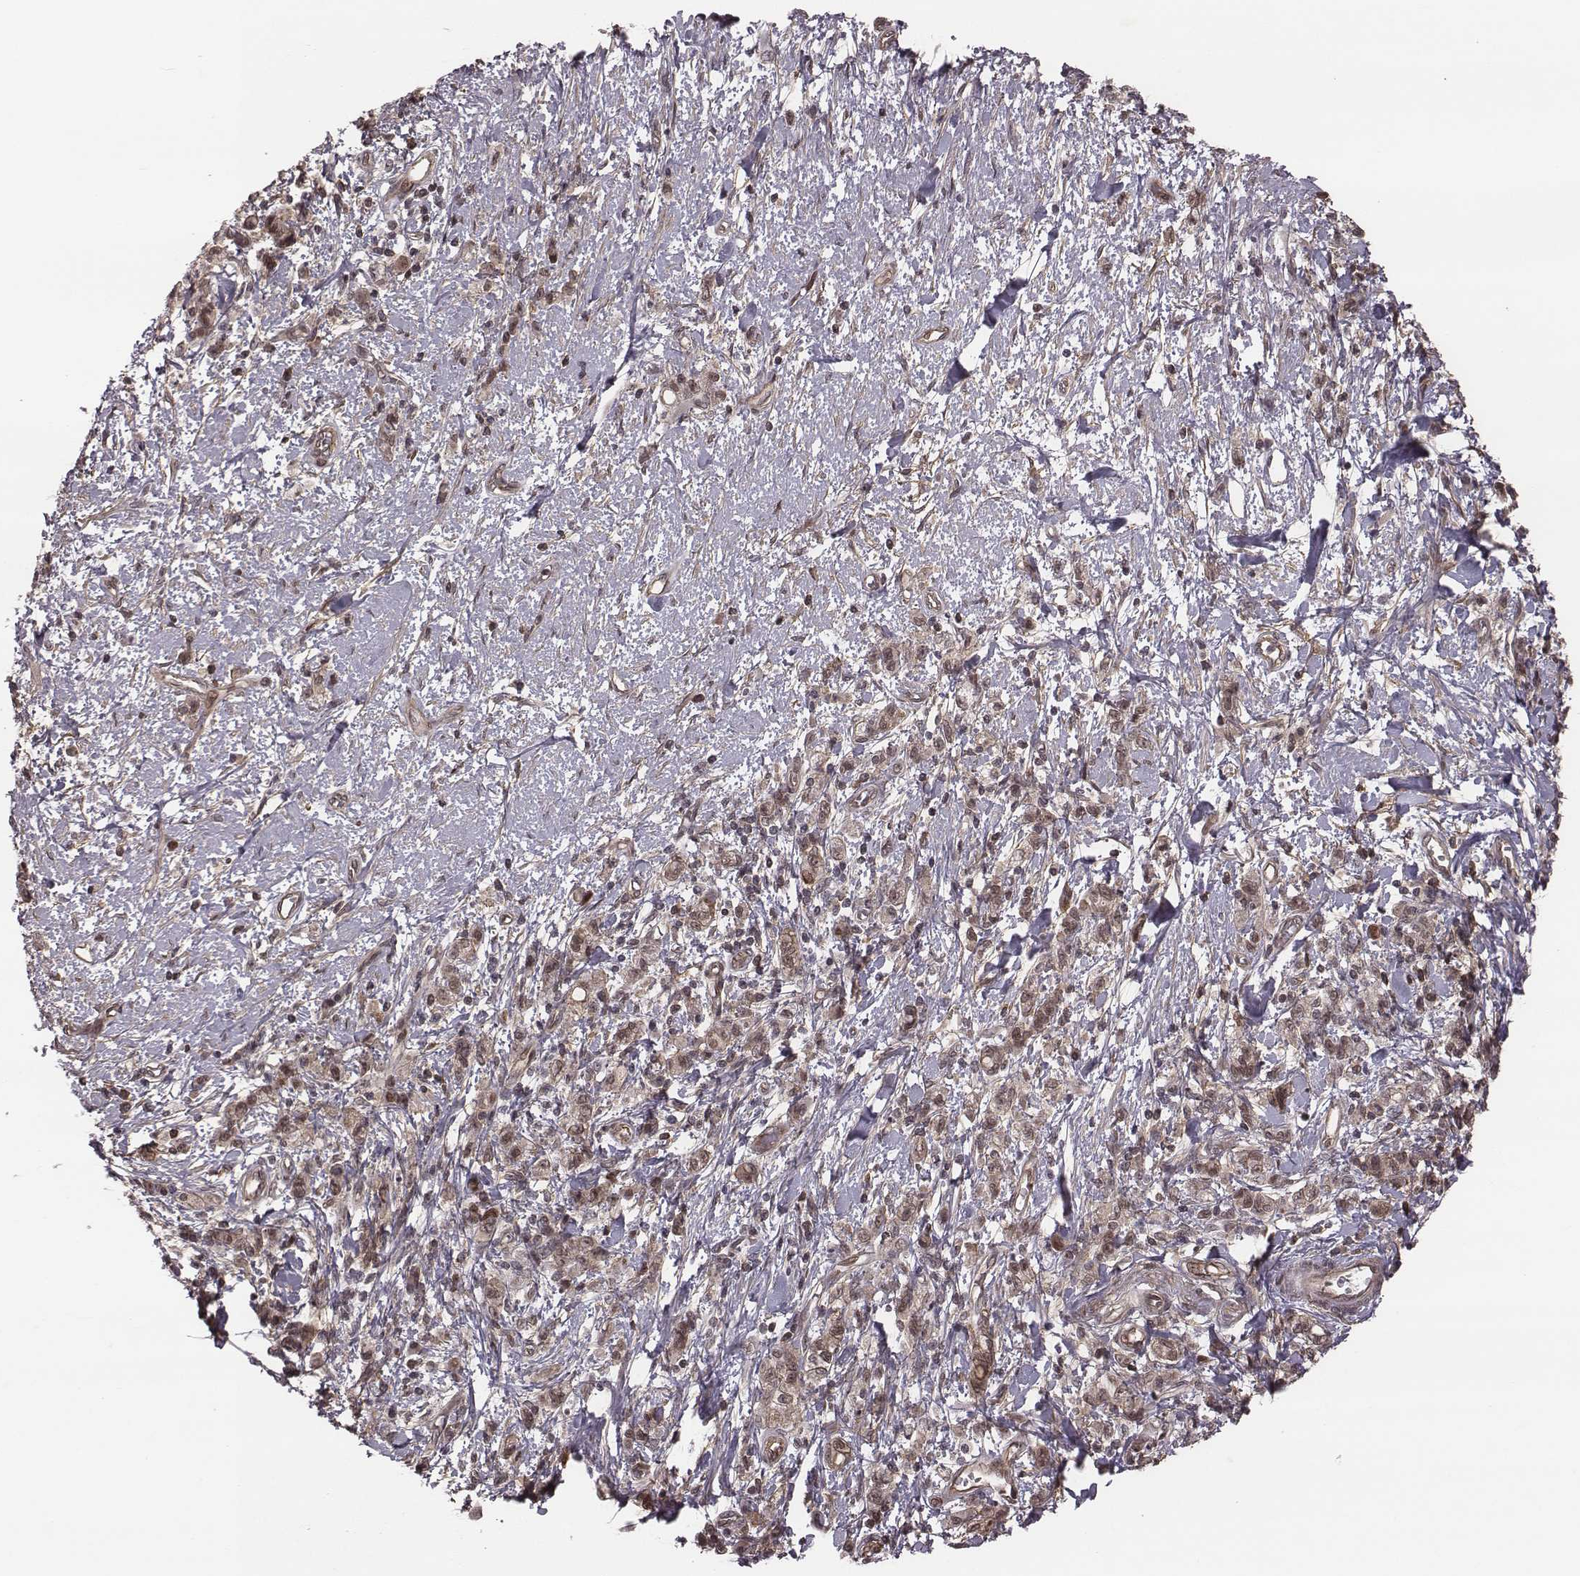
{"staining": {"intensity": "weak", "quantity": "25%-75%", "location": "cytoplasmic/membranous,nuclear"}, "tissue": "stomach cancer", "cell_type": "Tumor cells", "image_type": "cancer", "snomed": [{"axis": "morphology", "description": "Adenocarcinoma, NOS"}, {"axis": "topography", "description": "Stomach"}], "caption": "A brown stain highlights weak cytoplasmic/membranous and nuclear expression of a protein in human stomach cancer (adenocarcinoma) tumor cells. (brown staining indicates protein expression, while blue staining denotes nuclei).", "gene": "RPL3", "patient": {"sex": "male", "age": 77}}